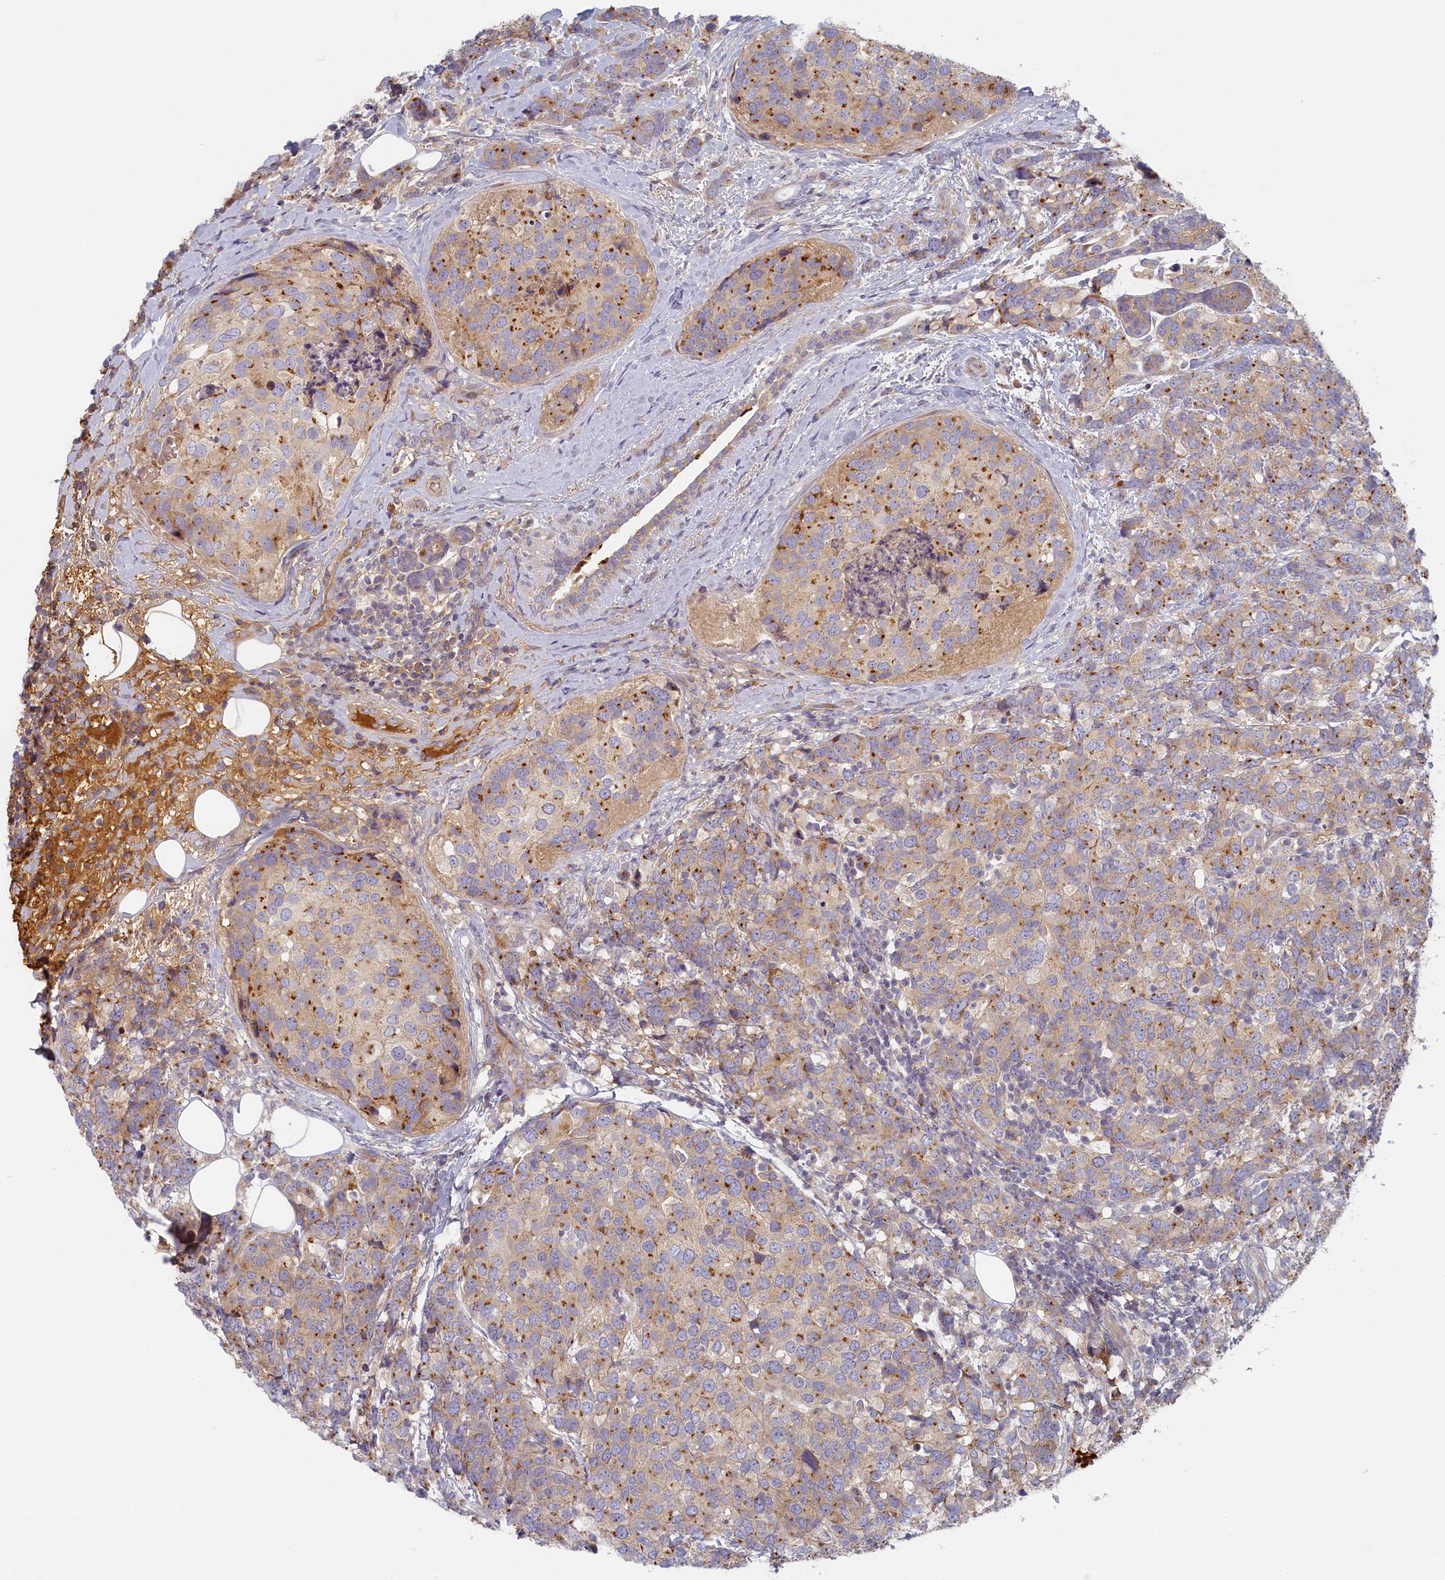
{"staining": {"intensity": "moderate", "quantity": "25%-75%", "location": "cytoplasmic/membranous"}, "tissue": "breast cancer", "cell_type": "Tumor cells", "image_type": "cancer", "snomed": [{"axis": "morphology", "description": "Lobular carcinoma"}, {"axis": "topography", "description": "Breast"}], "caption": "Breast lobular carcinoma was stained to show a protein in brown. There is medium levels of moderate cytoplasmic/membranous positivity in about 25%-75% of tumor cells. Using DAB (3,3'-diaminobenzidine) (brown) and hematoxylin (blue) stains, captured at high magnification using brightfield microscopy.", "gene": "STX16", "patient": {"sex": "female", "age": 59}}